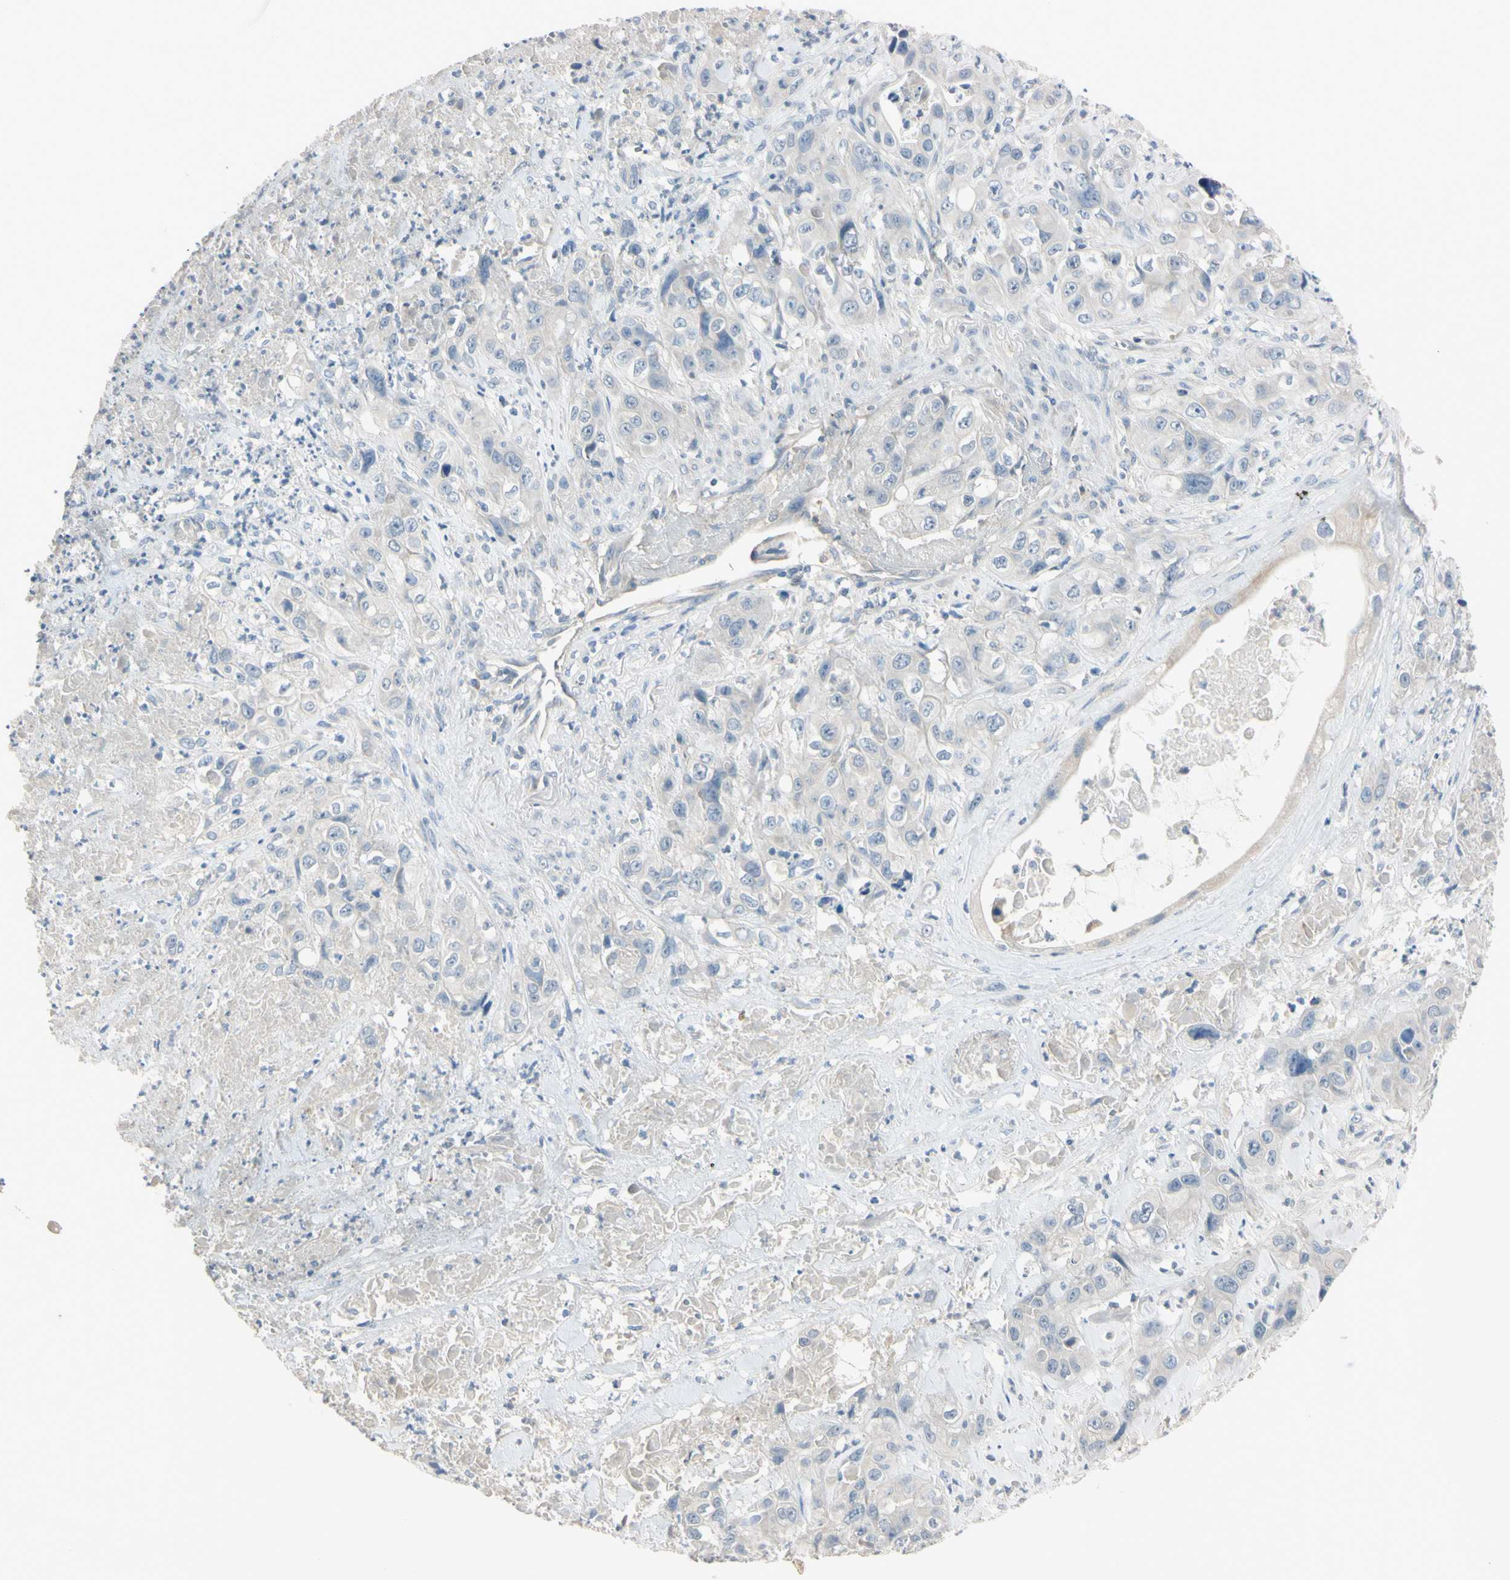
{"staining": {"intensity": "moderate", "quantity": ">75%", "location": "cytoplasmic/membranous"}, "tissue": "liver cancer", "cell_type": "Tumor cells", "image_type": "cancer", "snomed": [{"axis": "morphology", "description": "Cholangiocarcinoma"}, {"axis": "topography", "description": "Liver"}], "caption": "Cholangiocarcinoma (liver) was stained to show a protein in brown. There is medium levels of moderate cytoplasmic/membranous expression in about >75% of tumor cells. The protein of interest is shown in brown color, while the nuclei are stained blue.", "gene": "AATK", "patient": {"sex": "female", "age": 61}}